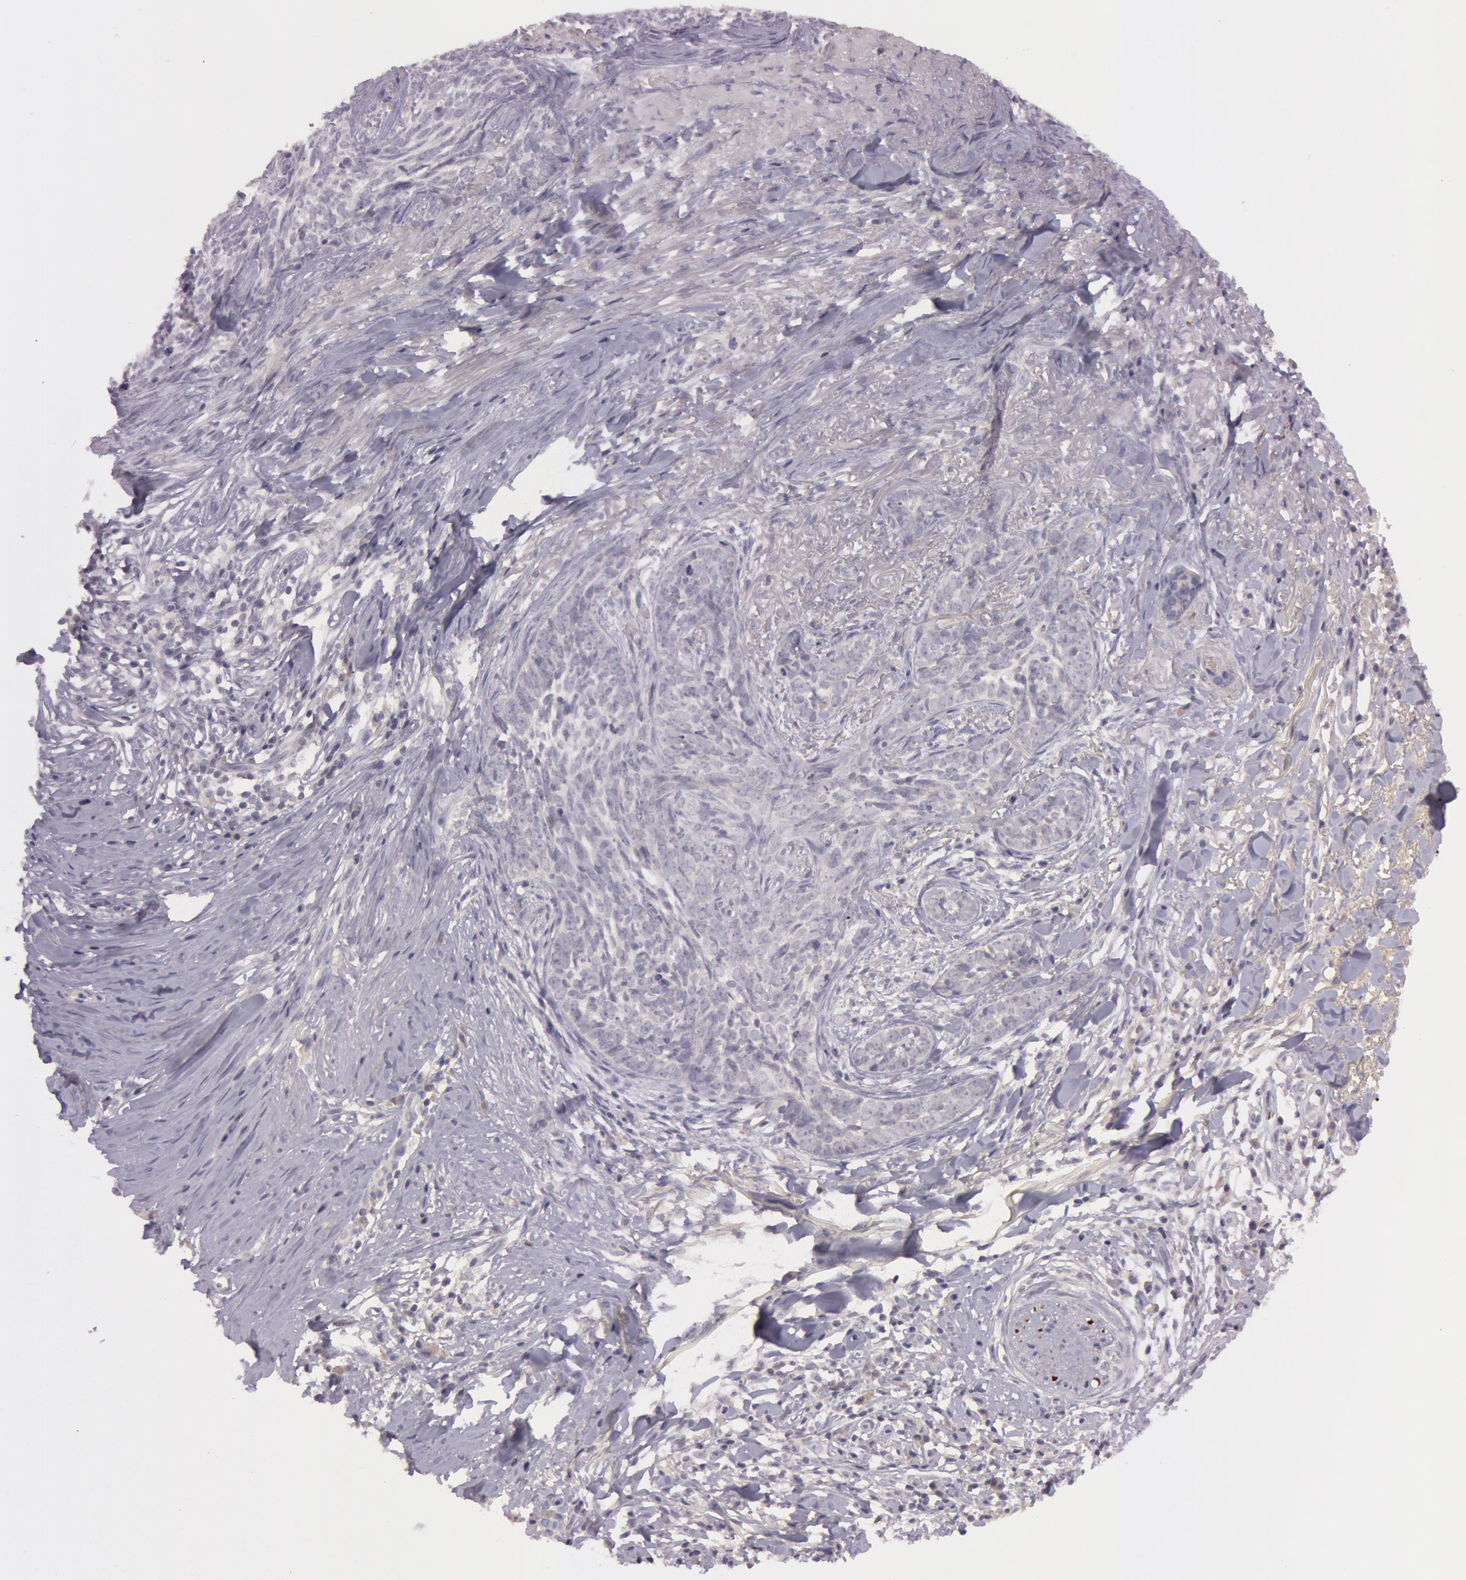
{"staining": {"intensity": "negative", "quantity": "none", "location": "none"}, "tissue": "skin cancer", "cell_type": "Tumor cells", "image_type": "cancer", "snomed": [{"axis": "morphology", "description": "Basal cell carcinoma"}, {"axis": "topography", "description": "Skin"}], "caption": "DAB immunohistochemical staining of skin cancer (basal cell carcinoma) exhibits no significant positivity in tumor cells.", "gene": "MXRA5", "patient": {"sex": "female", "age": 81}}